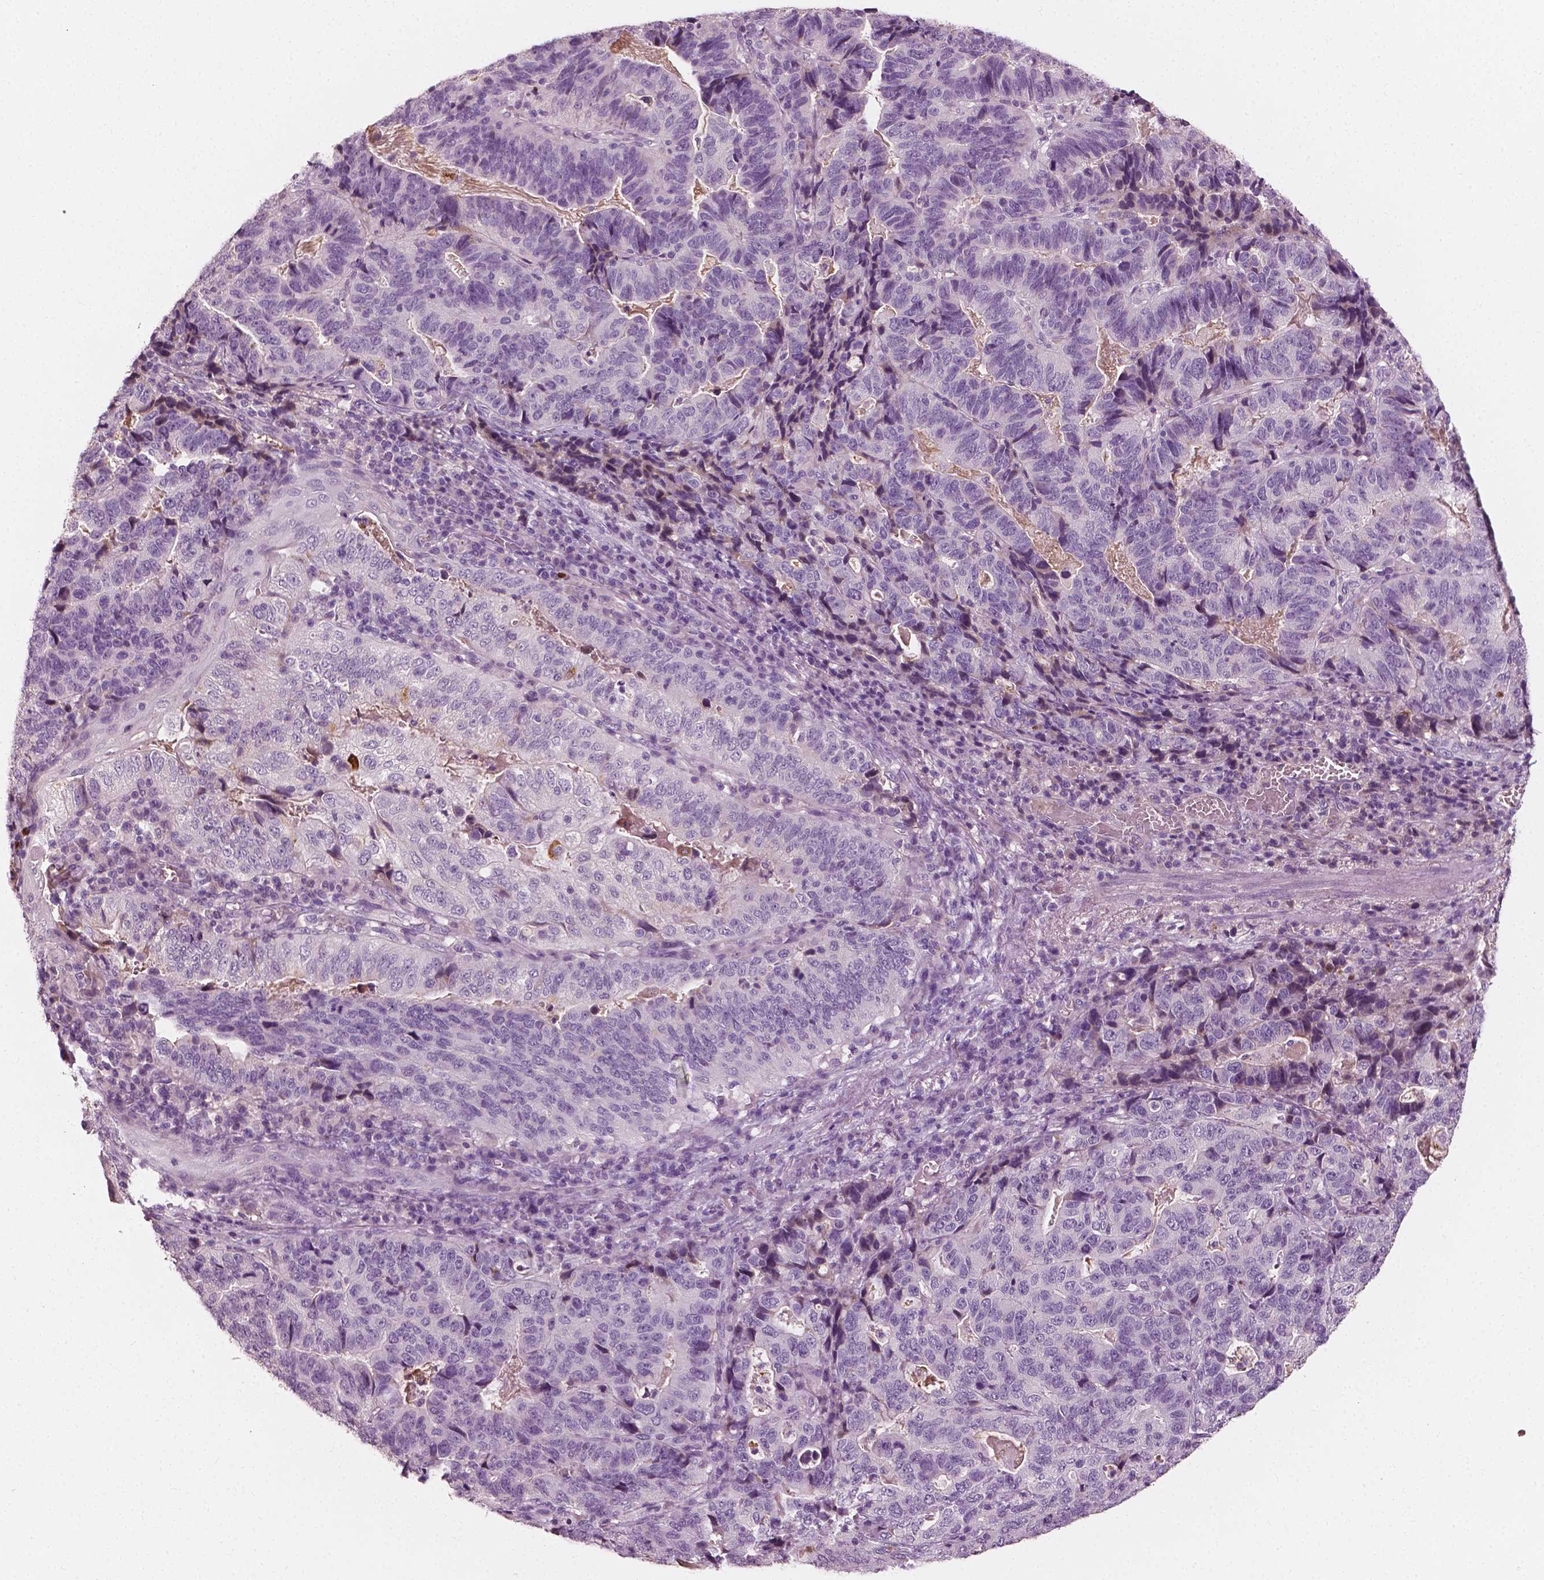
{"staining": {"intensity": "negative", "quantity": "none", "location": "none"}, "tissue": "stomach cancer", "cell_type": "Tumor cells", "image_type": "cancer", "snomed": [{"axis": "morphology", "description": "Adenocarcinoma, NOS"}, {"axis": "topography", "description": "Stomach, upper"}], "caption": "Immunohistochemistry (IHC) of human adenocarcinoma (stomach) exhibits no staining in tumor cells.", "gene": "APOA4", "patient": {"sex": "female", "age": 67}}